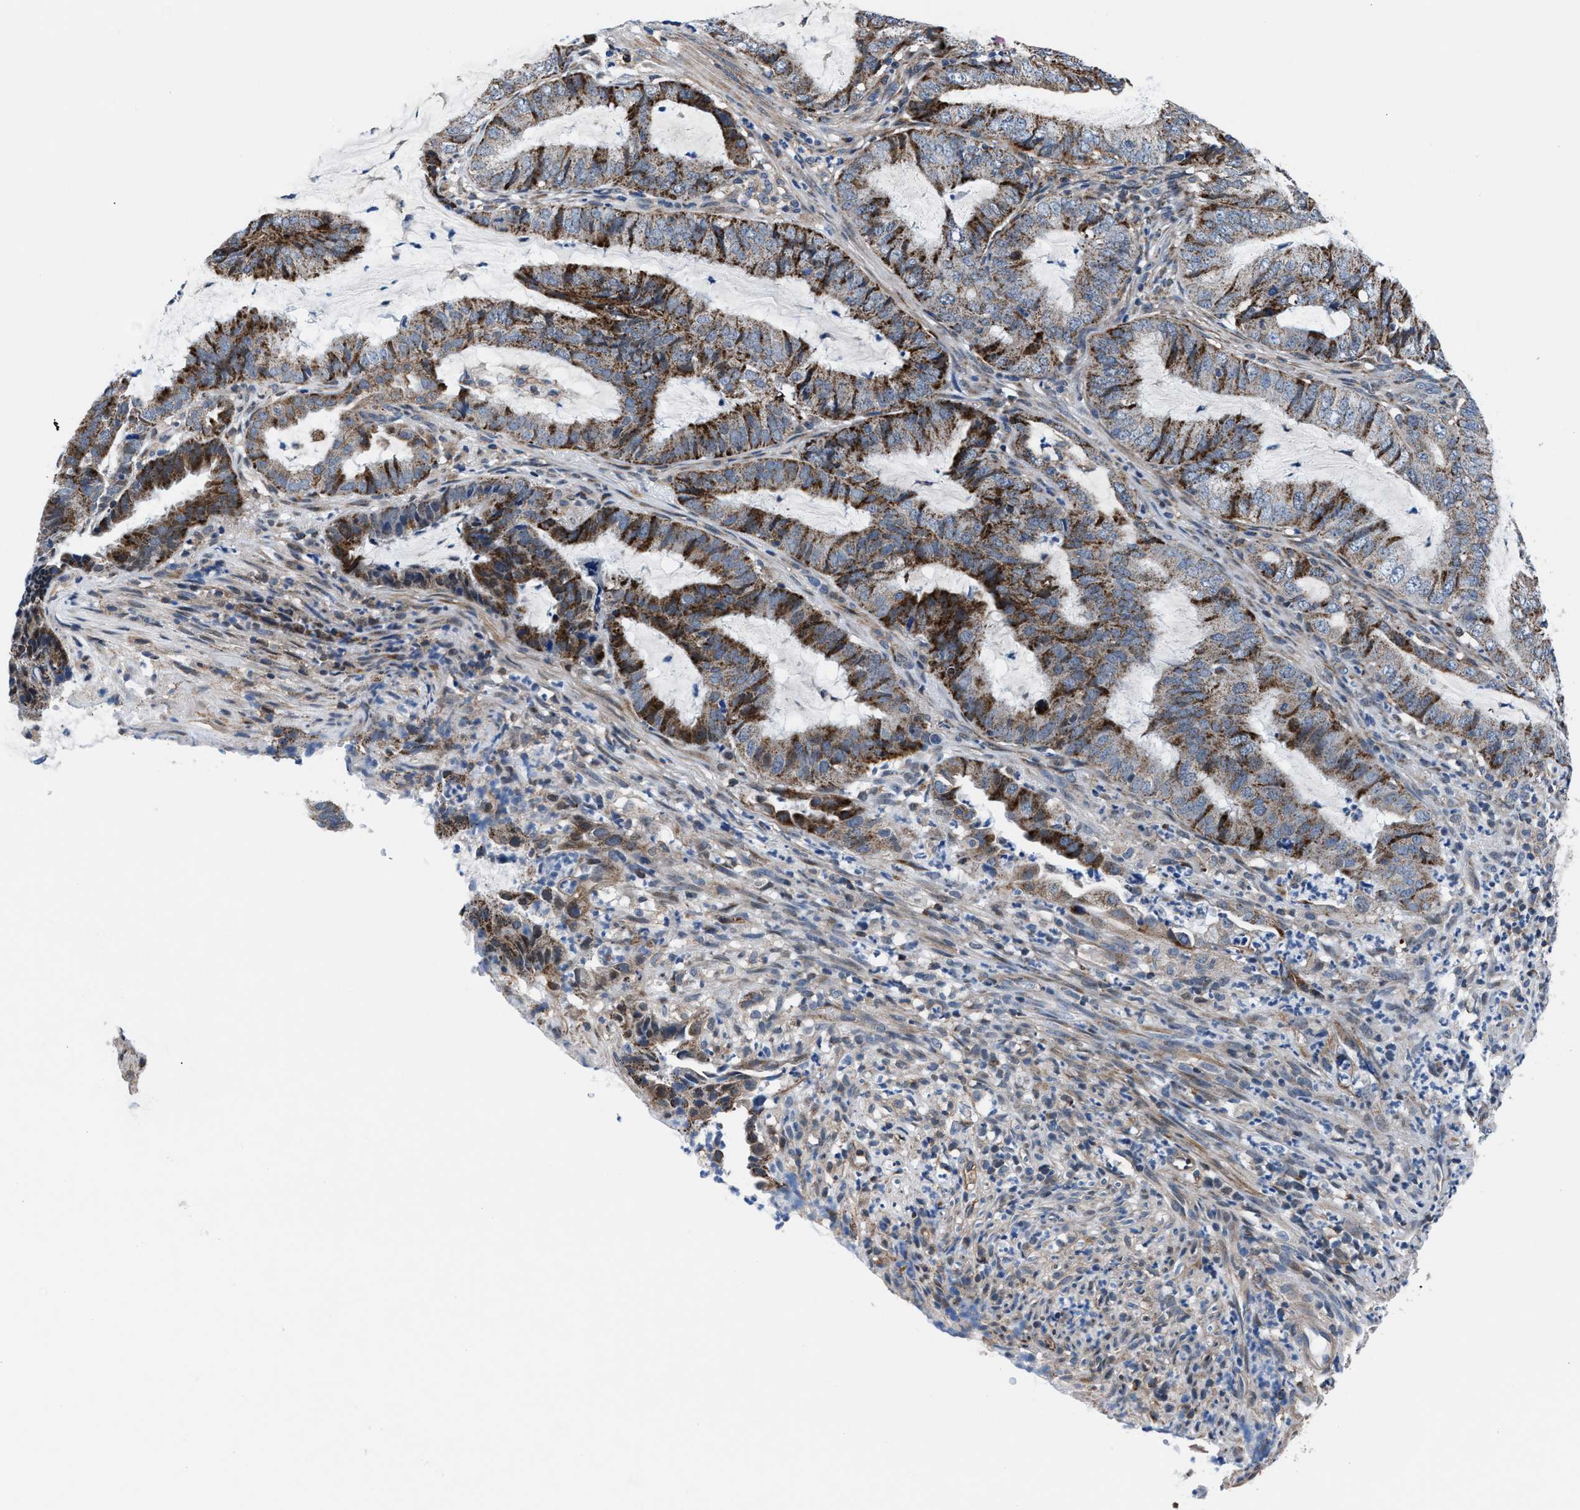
{"staining": {"intensity": "strong", "quantity": "25%-75%", "location": "cytoplasmic/membranous"}, "tissue": "endometrial cancer", "cell_type": "Tumor cells", "image_type": "cancer", "snomed": [{"axis": "morphology", "description": "Adenocarcinoma, NOS"}, {"axis": "topography", "description": "Endometrium"}], "caption": "Protein staining reveals strong cytoplasmic/membranous positivity in approximately 25%-75% of tumor cells in endometrial cancer (adenocarcinoma). (DAB IHC with brightfield microscopy, high magnification).", "gene": "NKTR", "patient": {"sex": "female", "age": 51}}